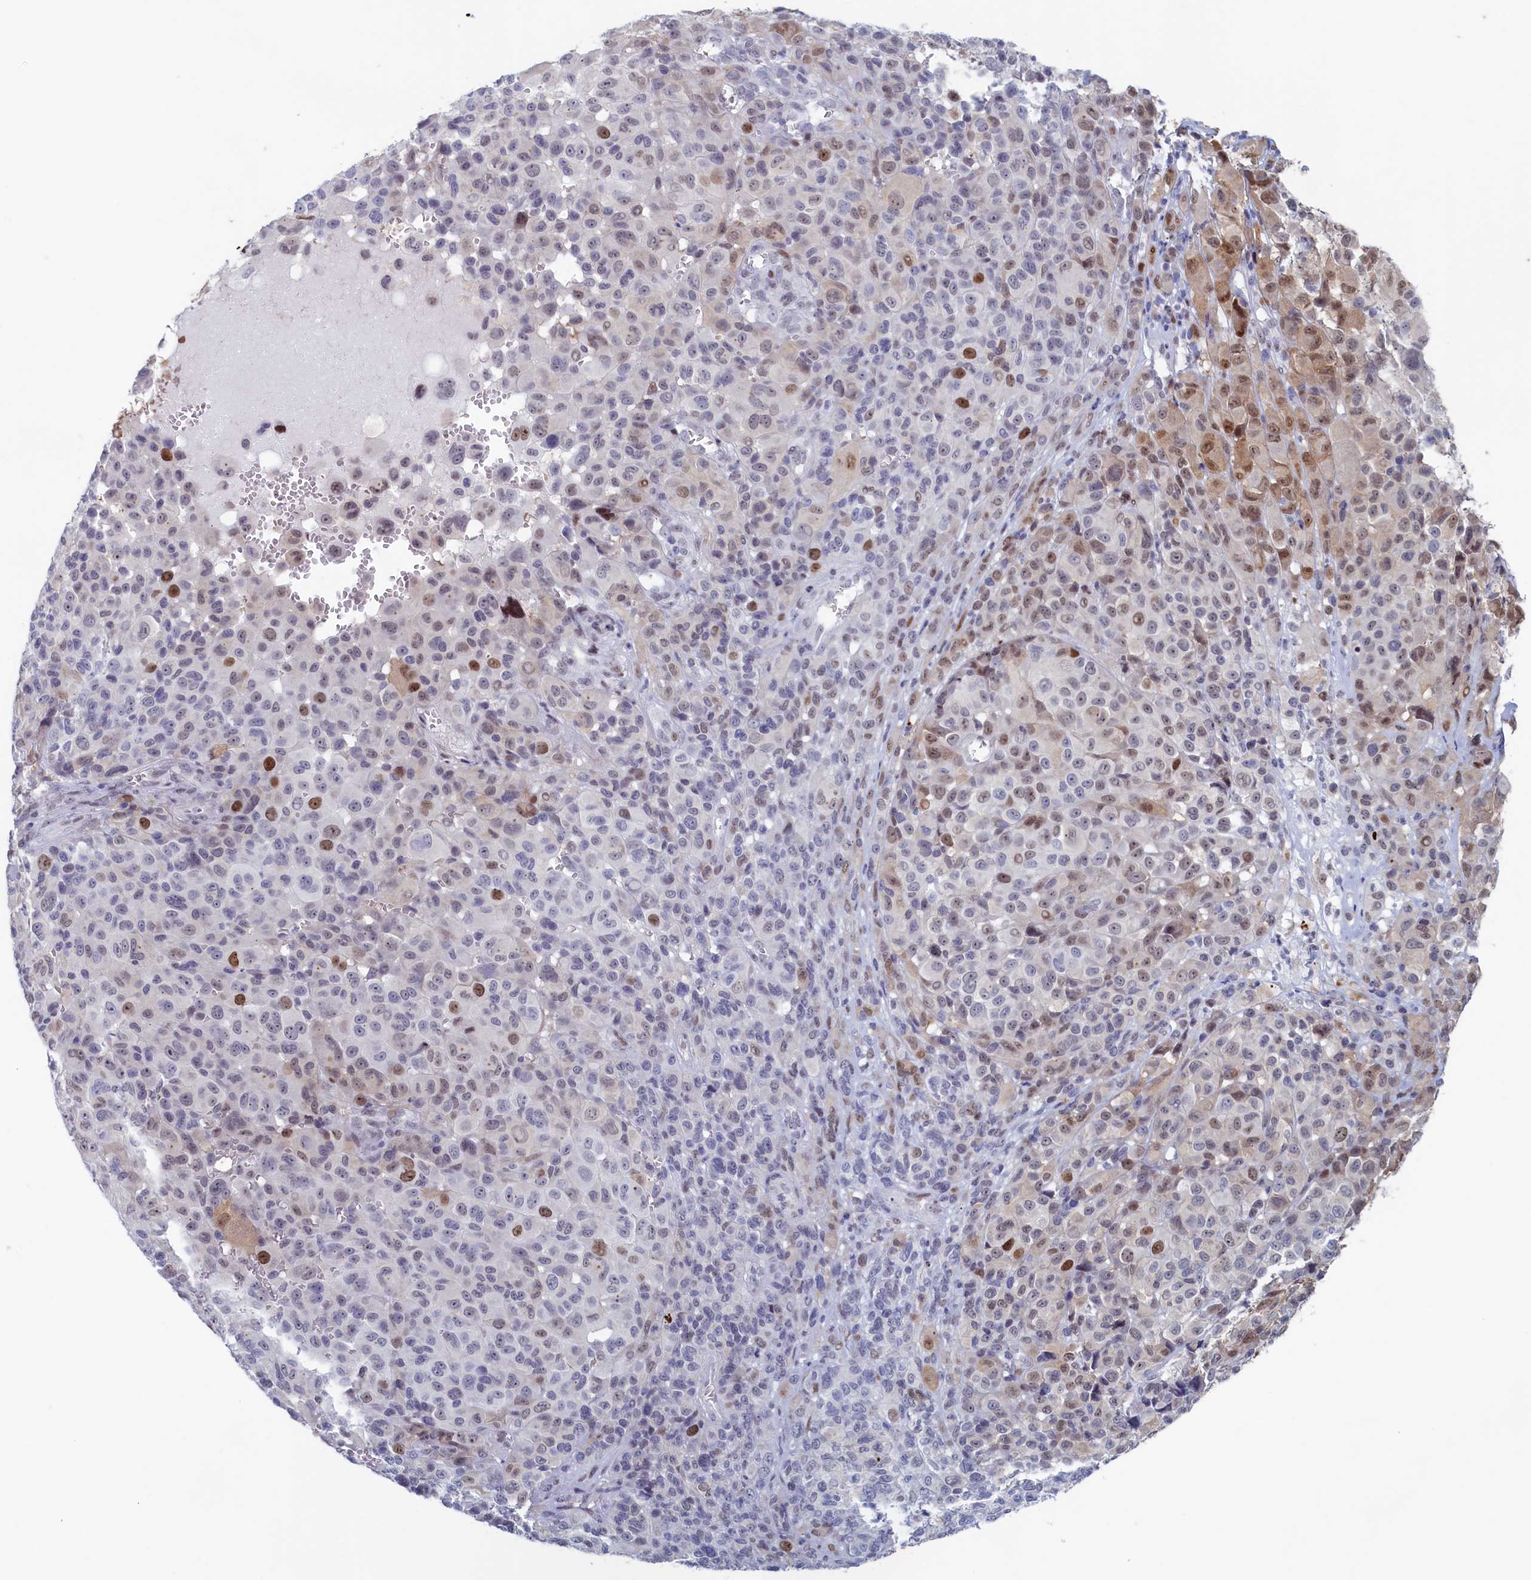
{"staining": {"intensity": "moderate", "quantity": "<25%", "location": "nuclear"}, "tissue": "melanoma", "cell_type": "Tumor cells", "image_type": "cancer", "snomed": [{"axis": "morphology", "description": "Malignant melanoma, NOS"}, {"axis": "topography", "description": "Skin of trunk"}], "caption": "Protein staining shows moderate nuclear positivity in about <25% of tumor cells in melanoma.", "gene": "WDR76", "patient": {"sex": "male", "age": 71}}